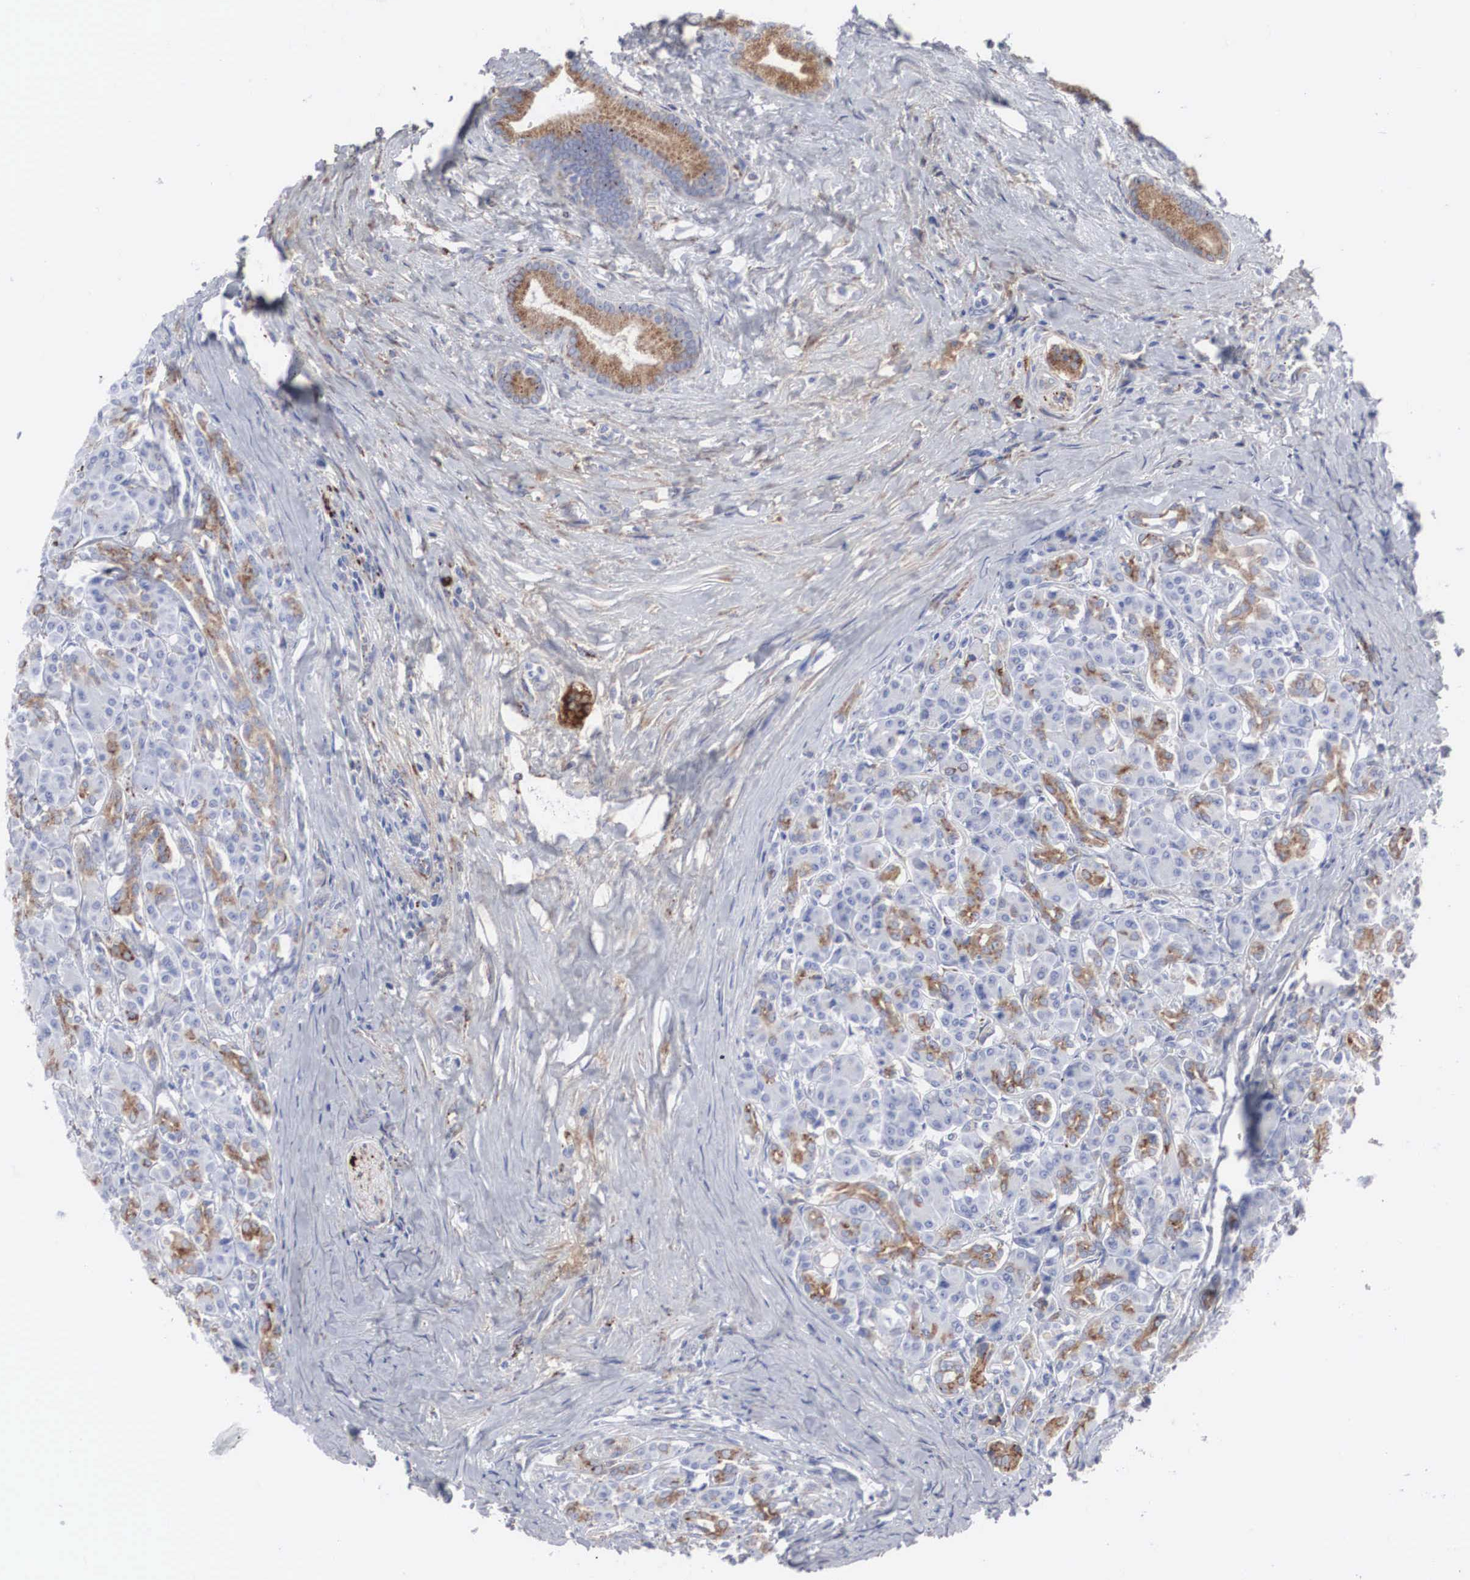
{"staining": {"intensity": "moderate", "quantity": "25%-75%", "location": "cytoplasmic/membranous"}, "tissue": "pancreas", "cell_type": "Exocrine glandular cells", "image_type": "normal", "snomed": [{"axis": "morphology", "description": "Normal tissue, NOS"}, {"axis": "topography", "description": "Lymph node"}, {"axis": "topography", "description": "Pancreas"}], "caption": "A brown stain shows moderate cytoplasmic/membranous staining of a protein in exocrine glandular cells of unremarkable pancreas.", "gene": "LGALS3BP", "patient": {"sex": "male", "age": 59}}